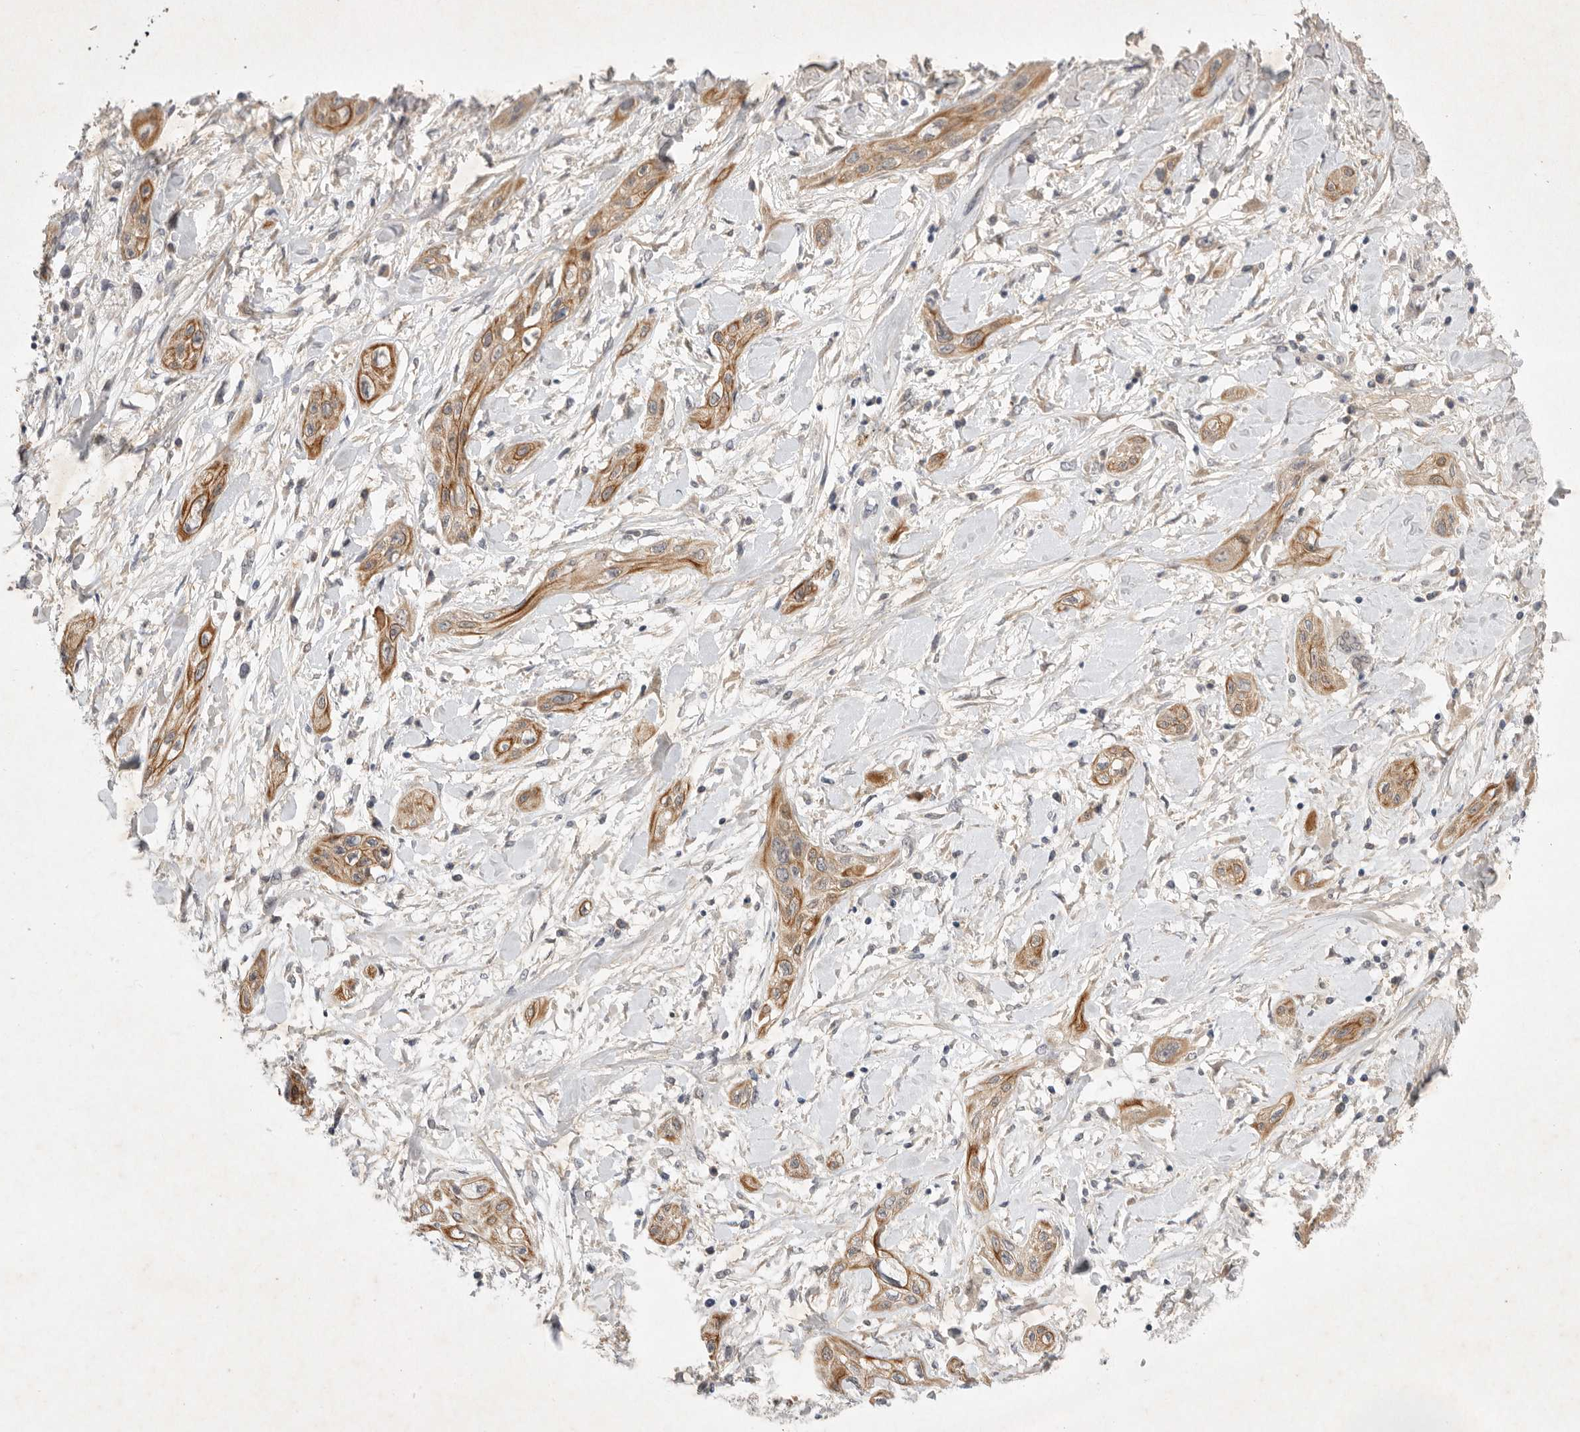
{"staining": {"intensity": "moderate", "quantity": ">75%", "location": "cytoplasmic/membranous"}, "tissue": "lung cancer", "cell_type": "Tumor cells", "image_type": "cancer", "snomed": [{"axis": "morphology", "description": "Squamous cell carcinoma, NOS"}, {"axis": "topography", "description": "Lung"}], "caption": "Protein staining by IHC shows moderate cytoplasmic/membranous expression in approximately >75% of tumor cells in lung cancer (squamous cell carcinoma).", "gene": "PTPDC1", "patient": {"sex": "female", "age": 47}}